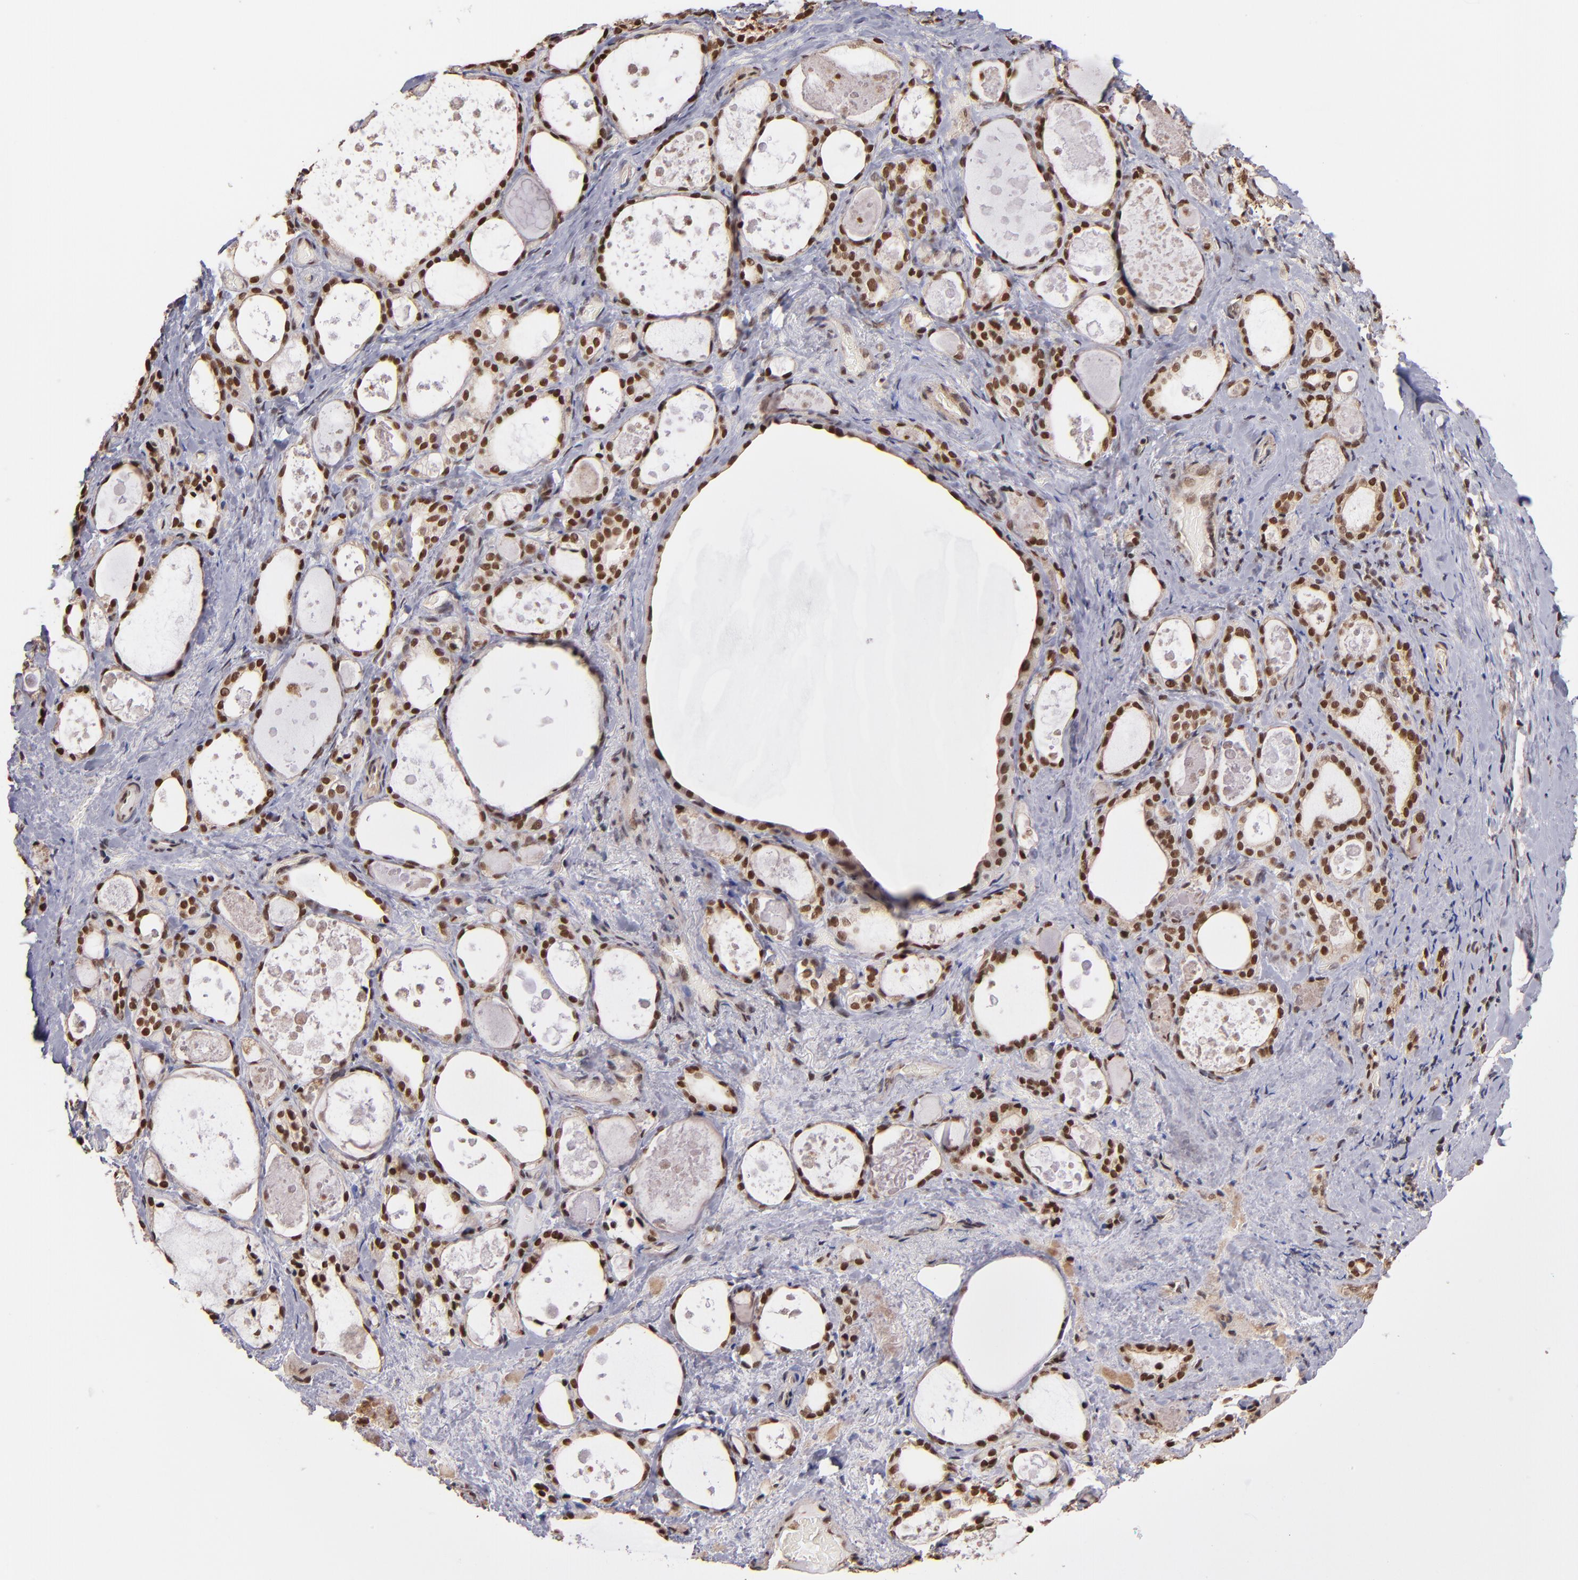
{"staining": {"intensity": "moderate", "quantity": ">75%", "location": "nuclear"}, "tissue": "thyroid gland", "cell_type": "Glandular cells", "image_type": "normal", "snomed": [{"axis": "morphology", "description": "Normal tissue, NOS"}, {"axis": "topography", "description": "Thyroid gland"}], "caption": "Moderate nuclear staining for a protein is identified in approximately >75% of glandular cells of unremarkable thyroid gland using immunohistochemistry.", "gene": "TERF2", "patient": {"sex": "female", "age": 75}}